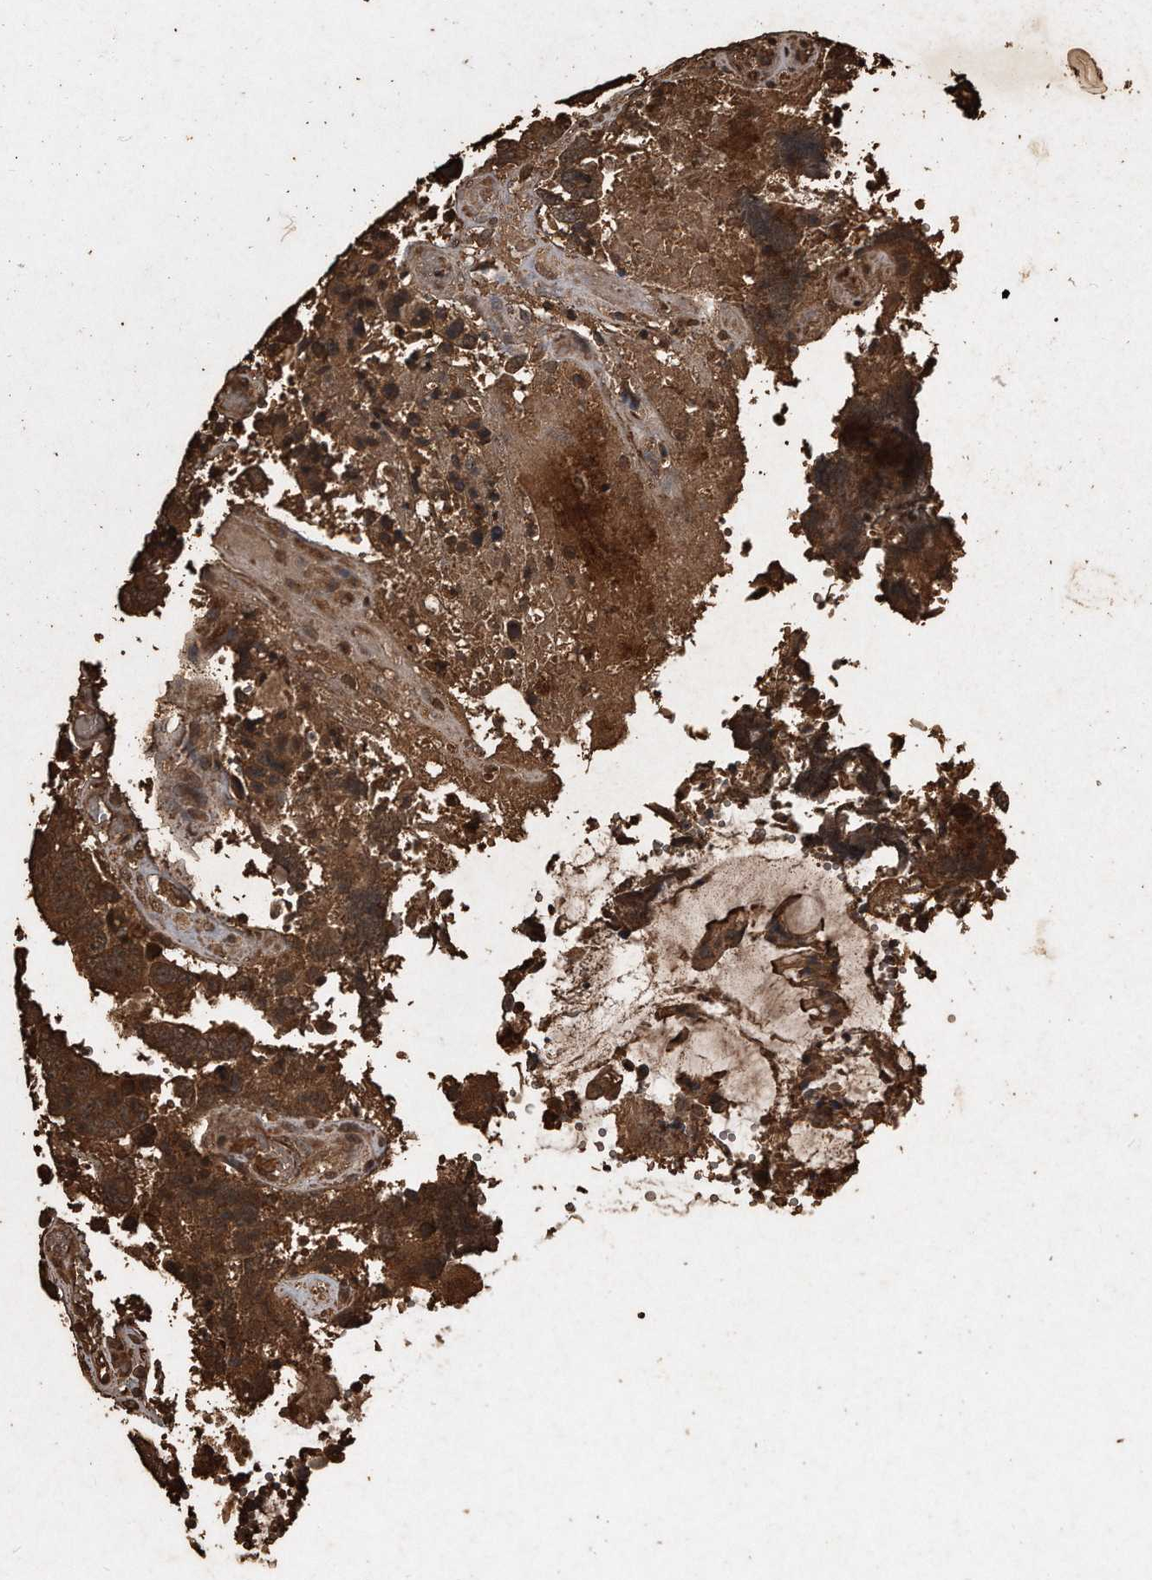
{"staining": {"intensity": "moderate", "quantity": ">75%", "location": "cytoplasmic/membranous"}, "tissue": "colorectal cancer", "cell_type": "Tumor cells", "image_type": "cancer", "snomed": [{"axis": "morphology", "description": "Adenocarcinoma, NOS"}, {"axis": "topography", "description": "Rectum"}], "caption": "Immunohistochemical staining of human adenocarcinoma (colorectal) reveals moderate cytoplasmic/membranous protein staining in about >75% of tumor cells.", "gene": "CFLAR", "patient": {"sex": "male", "age": 72}}